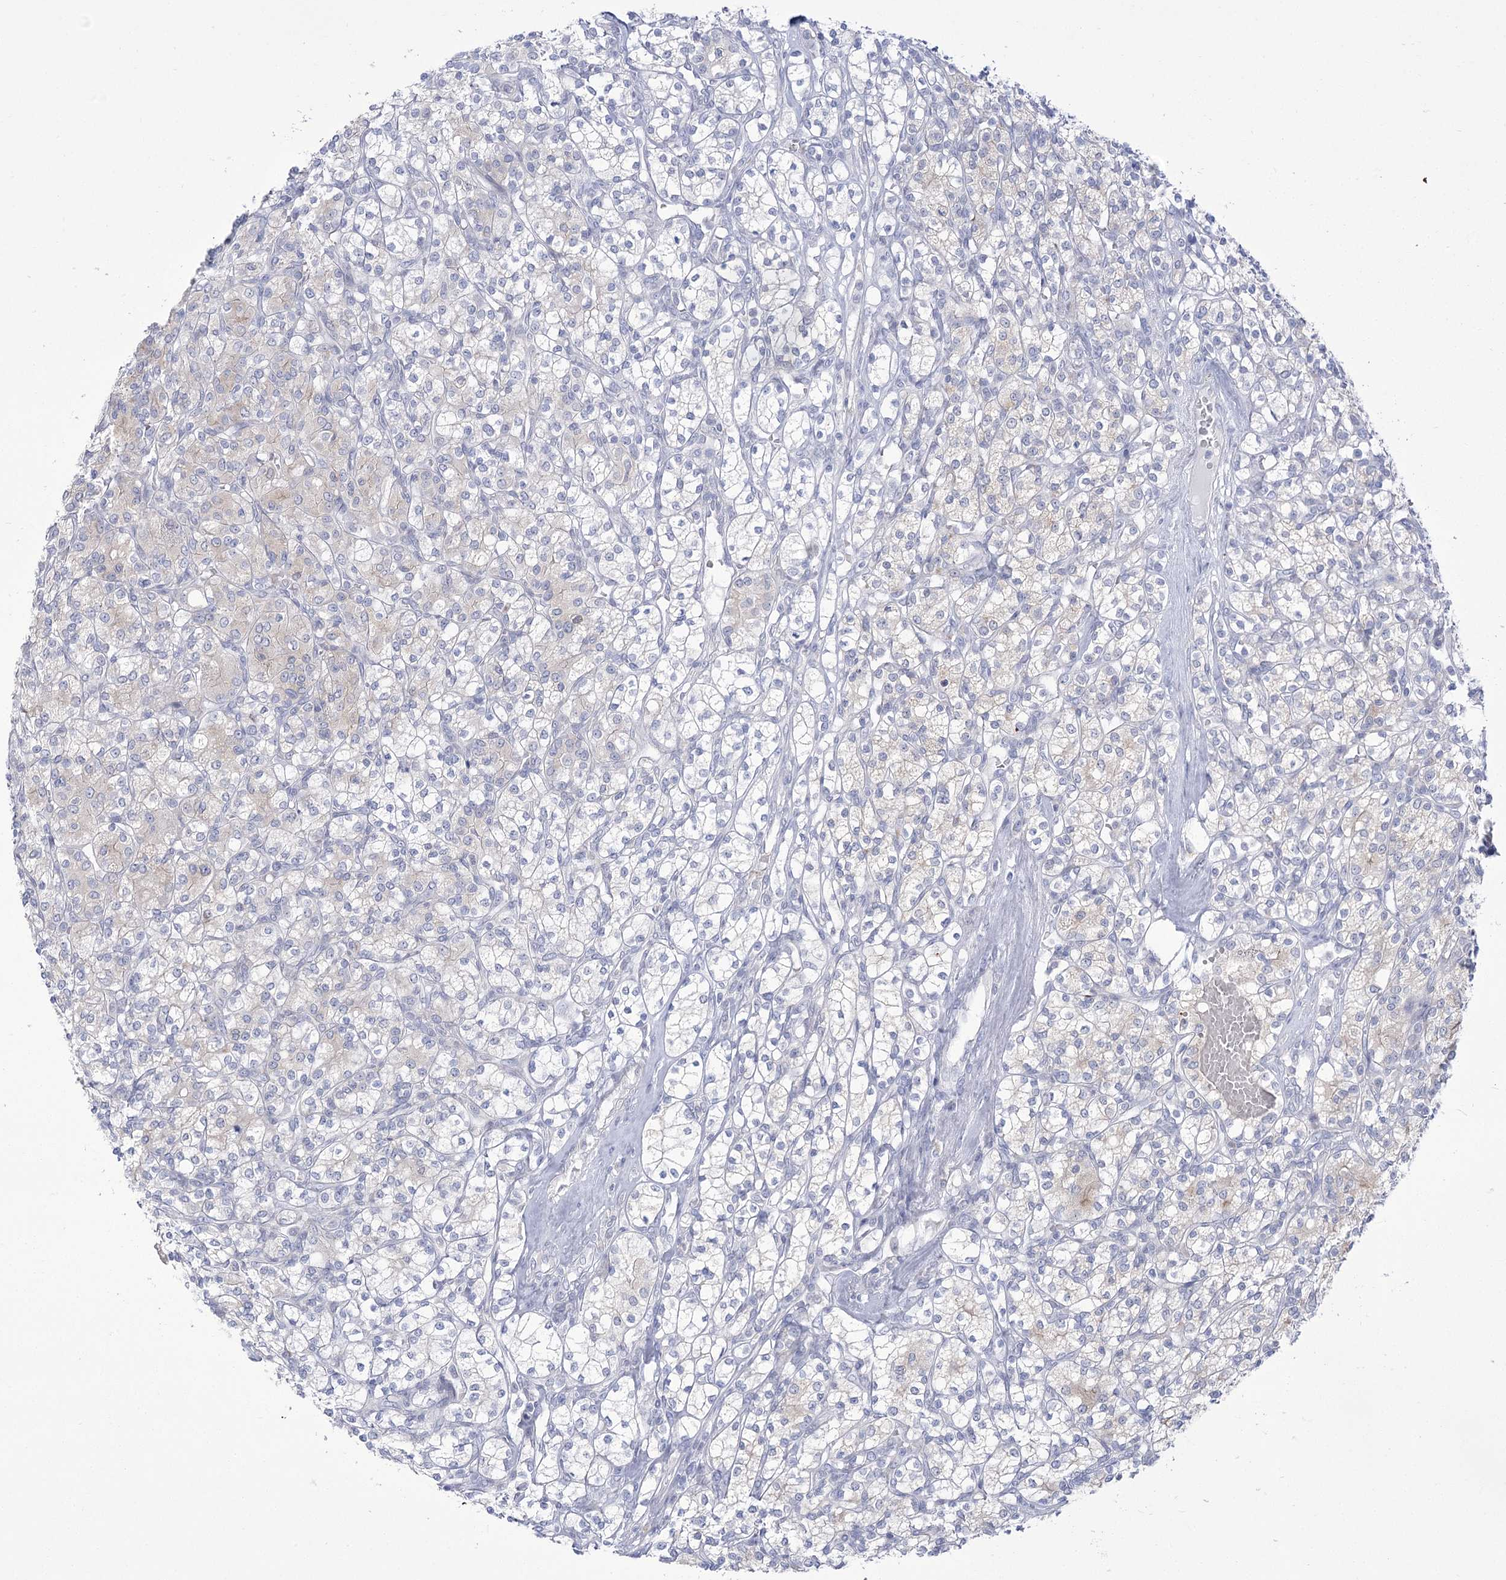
{"staining": {"intensity": "negative", "quantity": "none", "location": "none"}, "tissue": "renal cancer", "cell_type": "Tumor cells", "image_type": "cancer", "snomed": [{"axis": "morphology", "description": "Adenocarcinoma, NOS"}, {"axis": "topography", "description": "Kidney"}], "caption": "There is no significant expression in tumor cells of renal cancer. (DAB (3,3'-diaminobenzidine) IHC with hematoxylin counter stain).", "gene": "BEND7", "patient": {"sex": "male", "age": 77}}